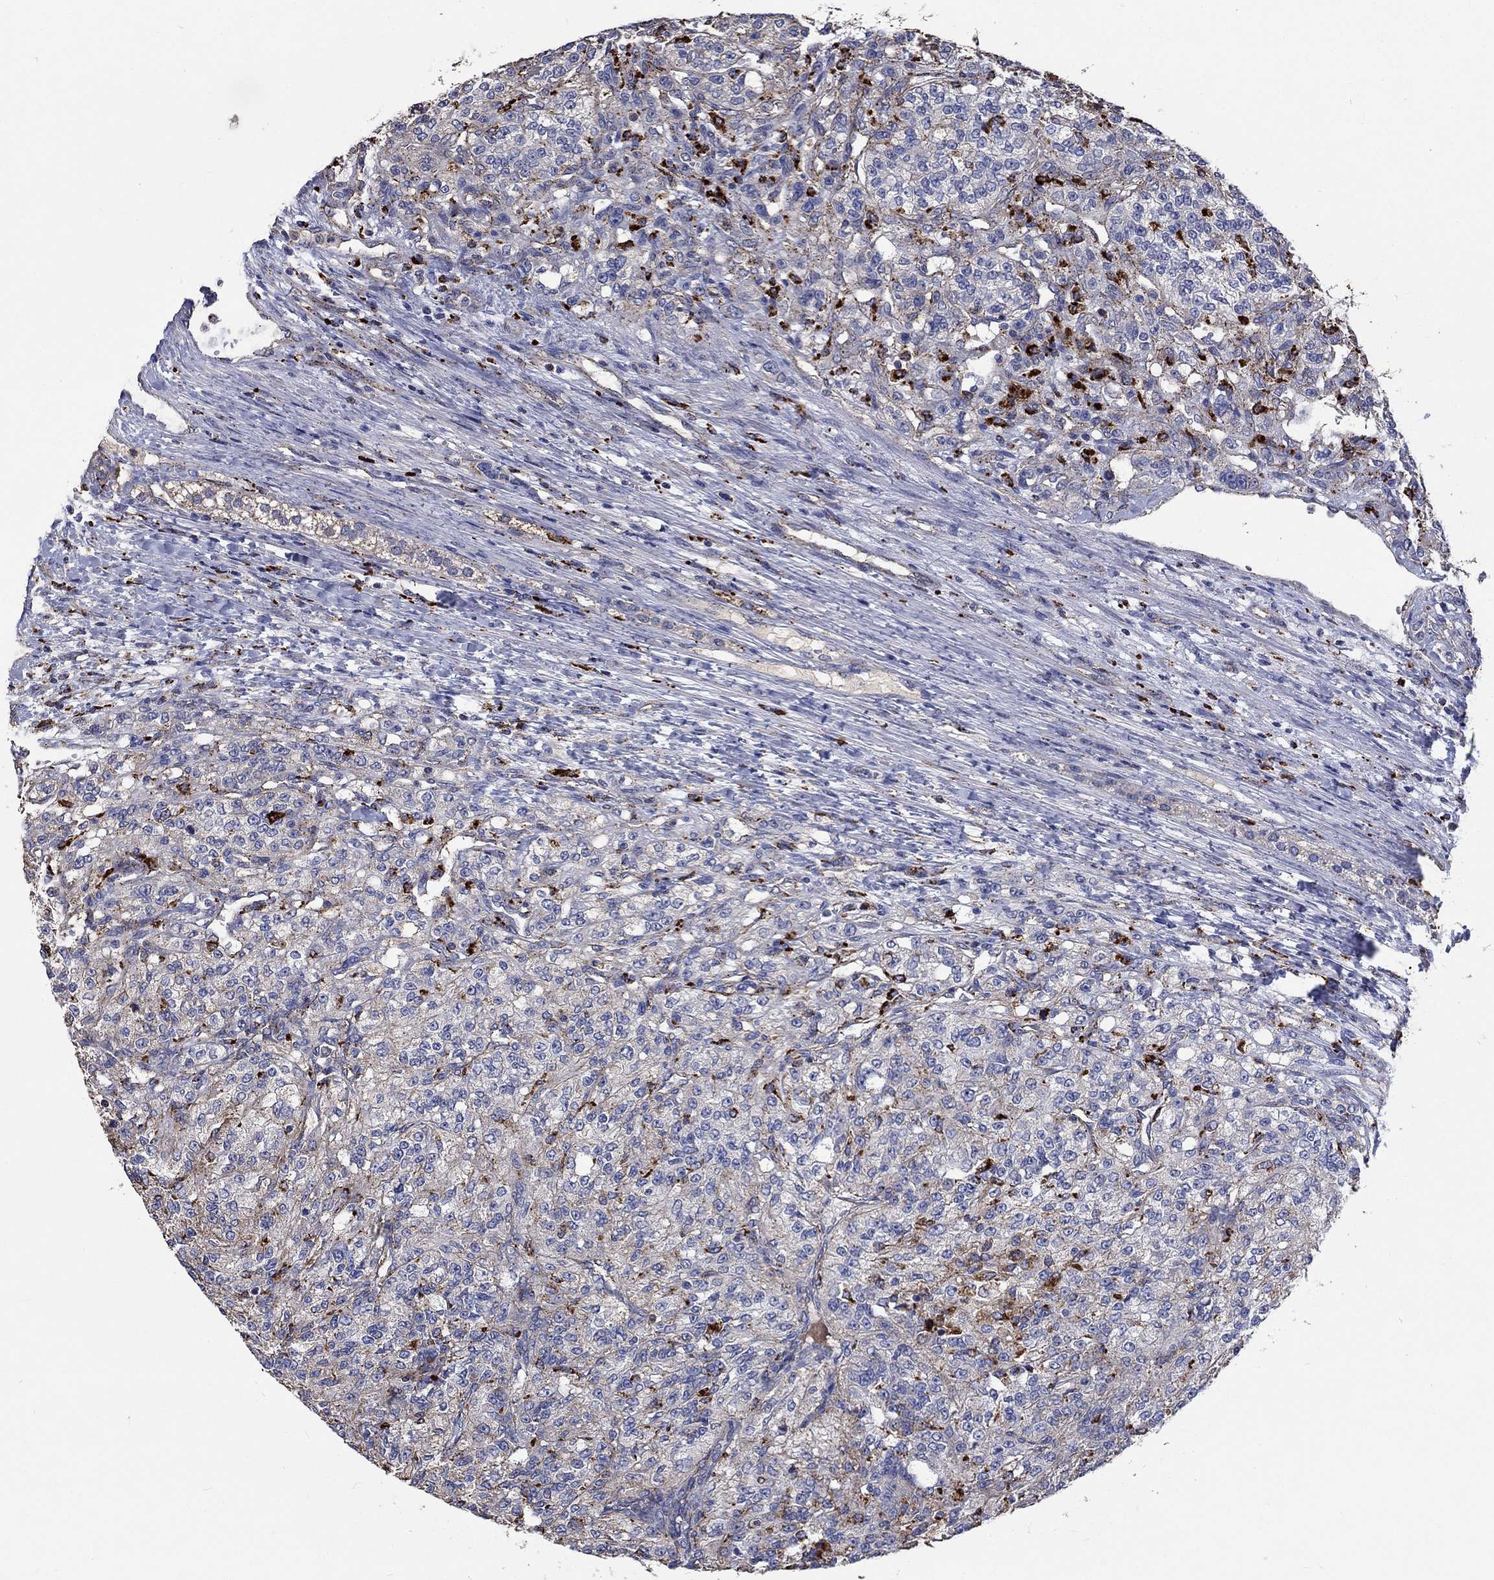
{"staining": {"intensity": "negative", "quantity": "none", "location": "none"}, "tissue": "renal cancer", "cell_type": "Tumor cells", "image_type": "cancer", "snomed": [{"axis": "morphology", "description": "Adenocarcinoma, NOS"}, {"axis": "topography", "description": "Kidney"}], "caption": "Immunohistochemistry image of neoplastic tissue: human renal adenocarcinoma stained with DAB shows no significant protein positivity in tumor cells.", "gene": "CTSB", "patient": {"sex": "female", "age": 63}}